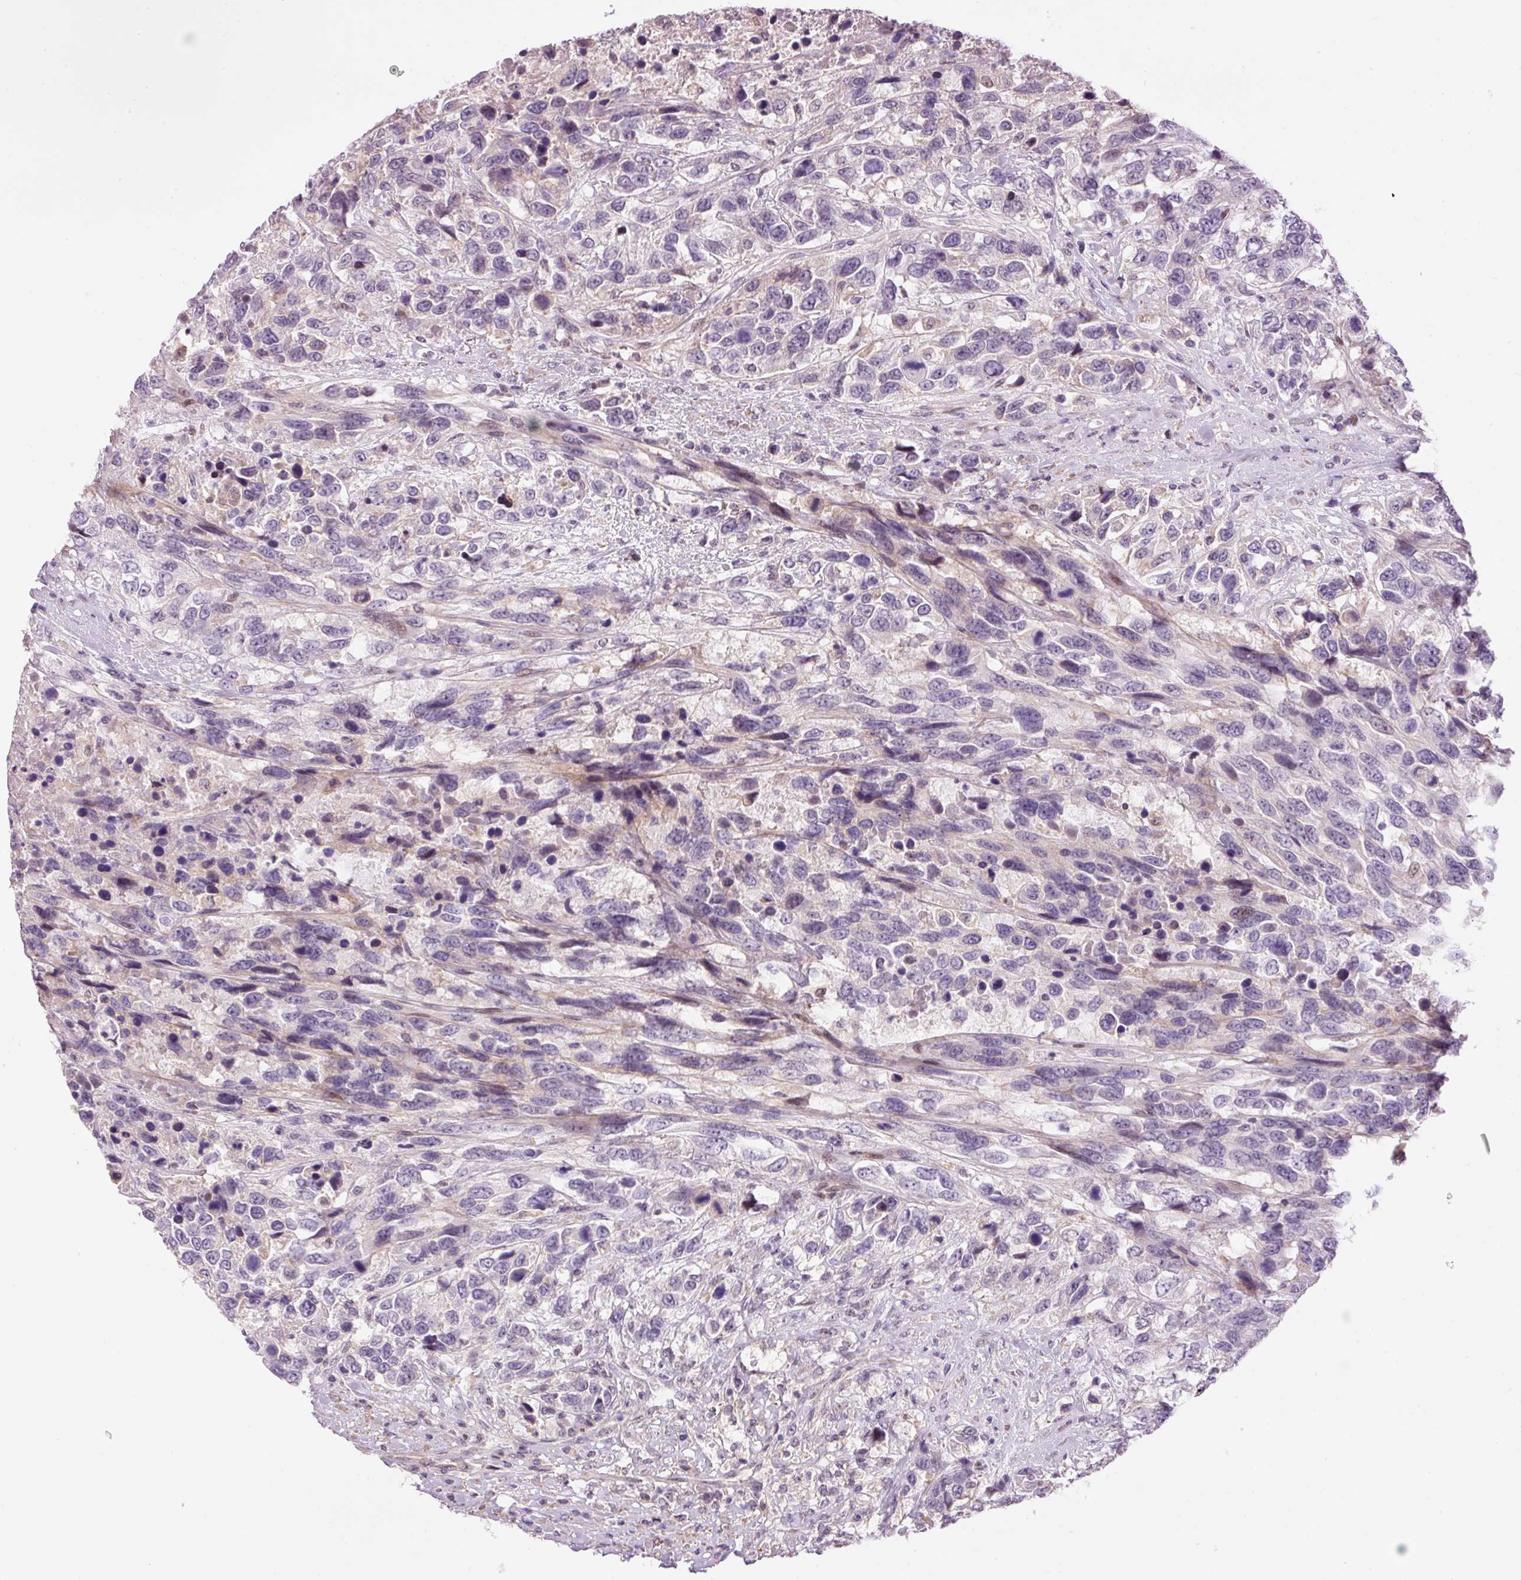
{"staining": {"intensity": "negative", "quantity": "none", "location": "none"}, "tissue": "urothelial cancer", "cell_type": "Tumor cells", "image_type": "cancer", "snomed": [{"axis": "morphology", "description": "Urothelial carcinoma, High grade"}, {"axis": "topography", "description": "Urinary bladder"}], "caption": "Immunohistochemistry image of human urothelial cancer stained for a protein (brown), which displays no expression in tumor cells. The staining was performed using DAB to visualize the protein expression in brown, while the nuclei were stained in blue with hematoxylin (Magnification: 20x).", "gene": "HNF1A", "patient": {"sex": "female", "age": 70}}